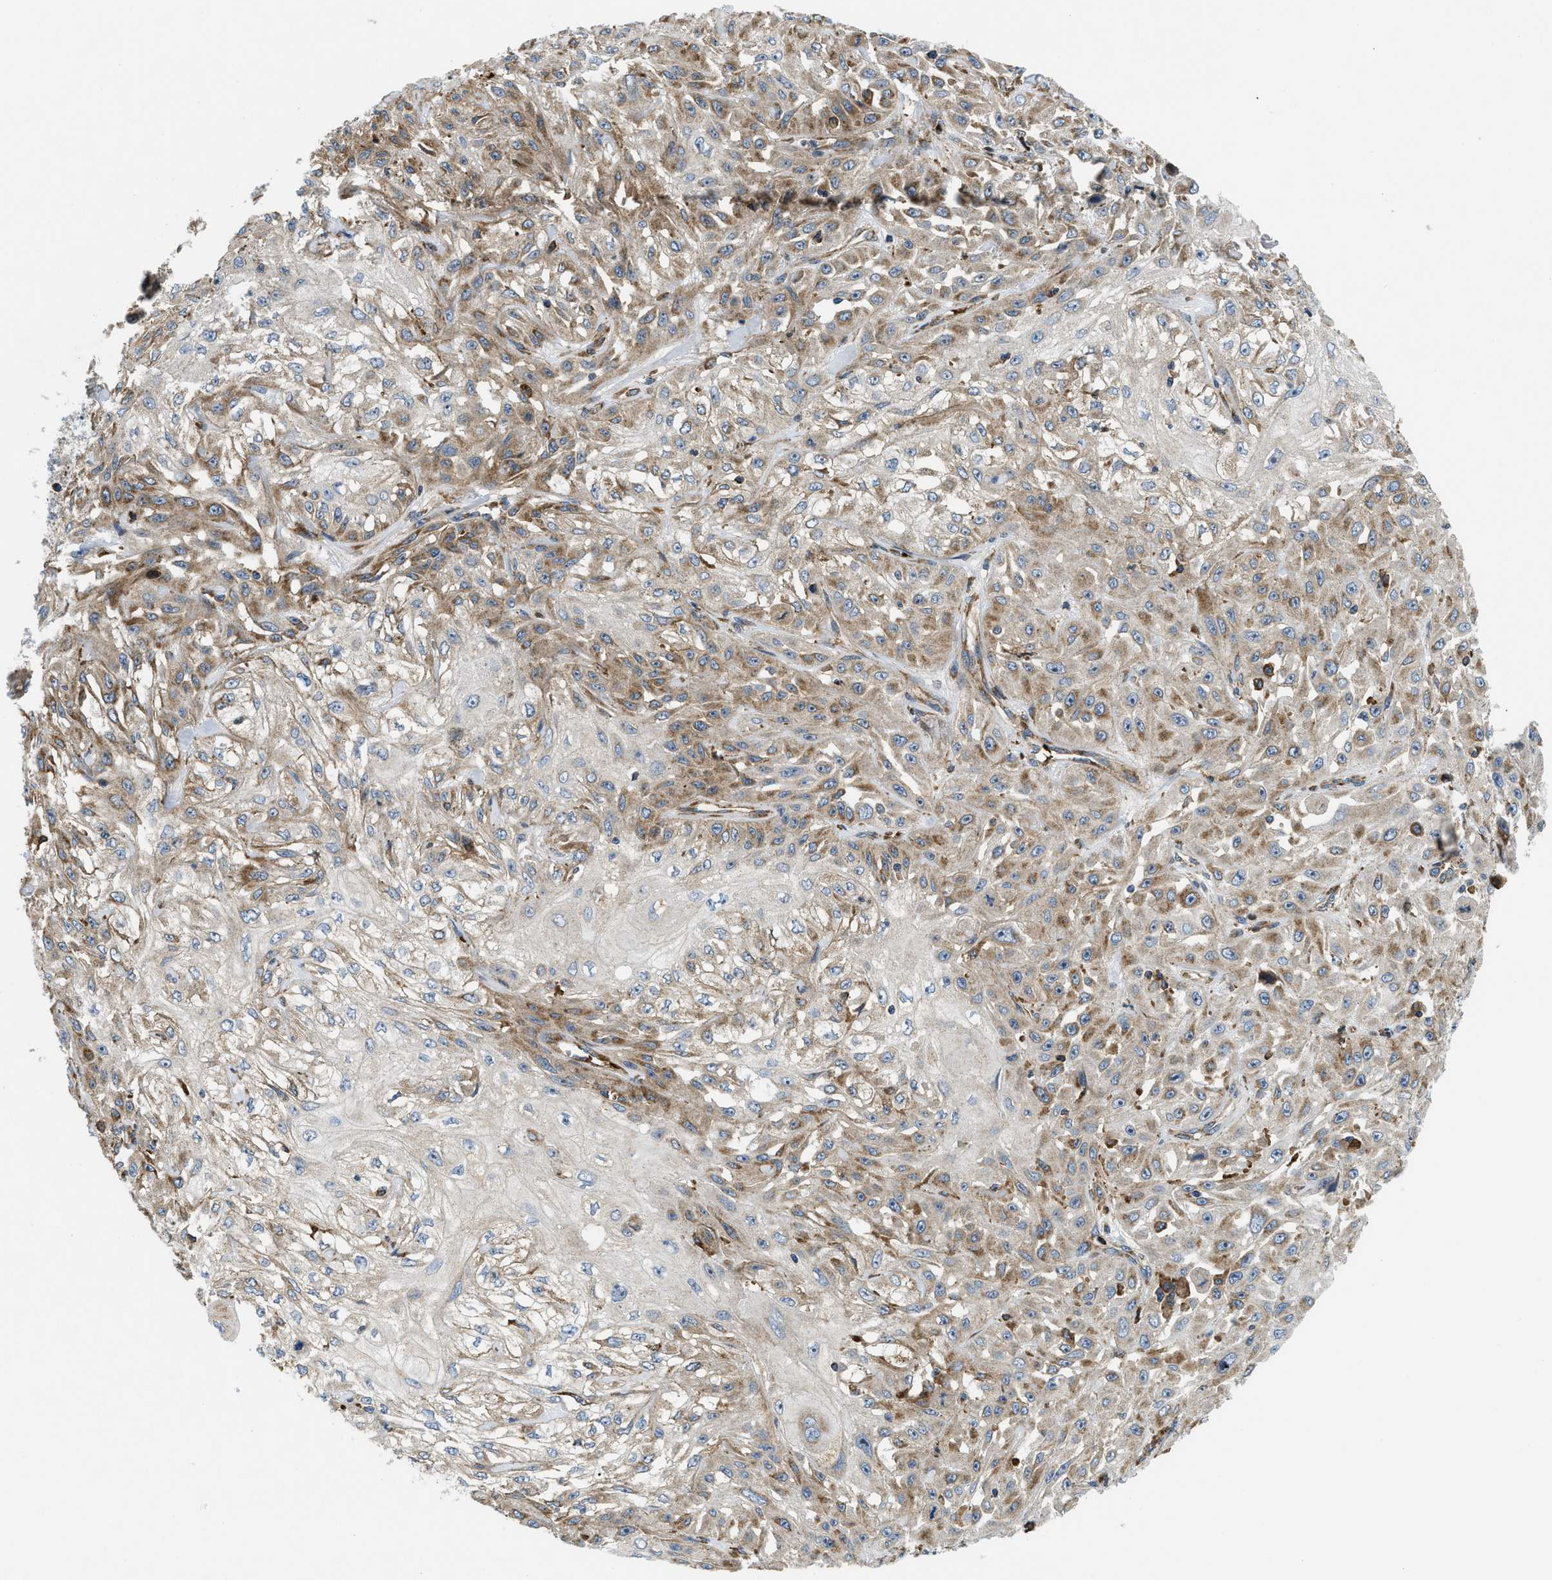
{"staining": {"intensity": "moderate", "quantity": "25%-75%", "location": "cytoplasmic/membranous"}, "tissue": "skin cancer", "cell_type": "Tumor cells", "image_type": "cancer", "snomed": [{"axis": "morphology", "description": "Squamous cell carcinoma, NOS"}, {"axis": "morphology", "description": "Squamous cell carcinoma, metastatic, NOS"}, {"axis": "topography", "description": "Skin"}, {"axis": "topography", "description": "Lymph node"}], "caption": "A brown stain highlights moderate cytoplasmic/membranous positivity of a protein in human skin cancer (squamous cell carcinoma) tumor cells.", "gene": "CSPG4", "patient": {"sex": "male", "age": 75}}